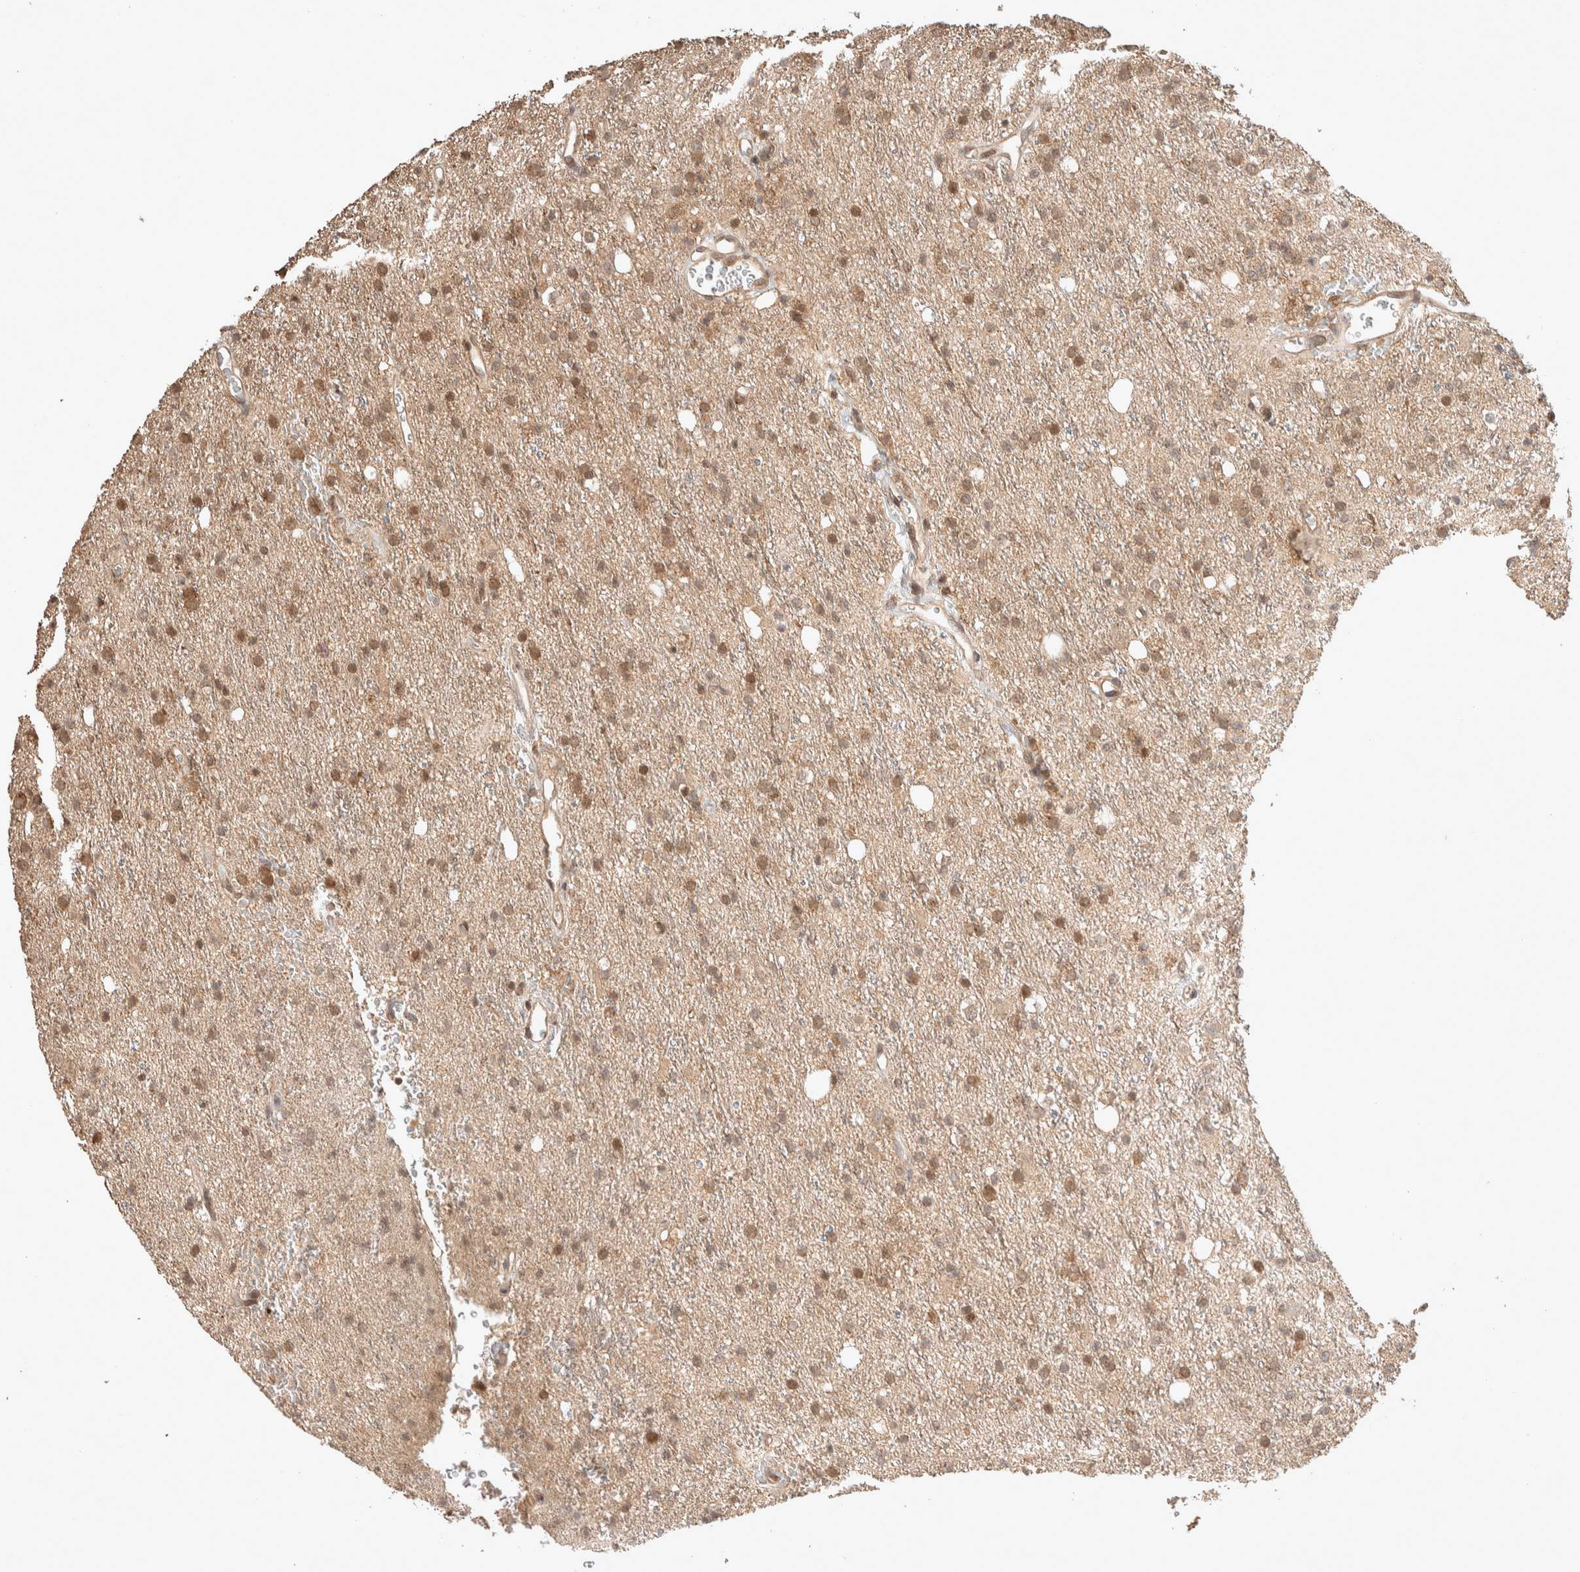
{"staining": {"intensity": "moderate", "quantity": ">75%", "location": "nuclear"}, "tissue": "glioma", "cell_type": "Tumor cells", "image_type": "cancer", "snomed": [{"axis": "morphology", "description": "Glioma, malignant, High grade"}, {"axis": "topography", "description": "Brain"}], "caption": "Tumor cells reveal moderate nuclear positivity in approximately >75% of cells in glioma.", "gene": "THRA", "patient": {"sex": "male", "age": 47}}